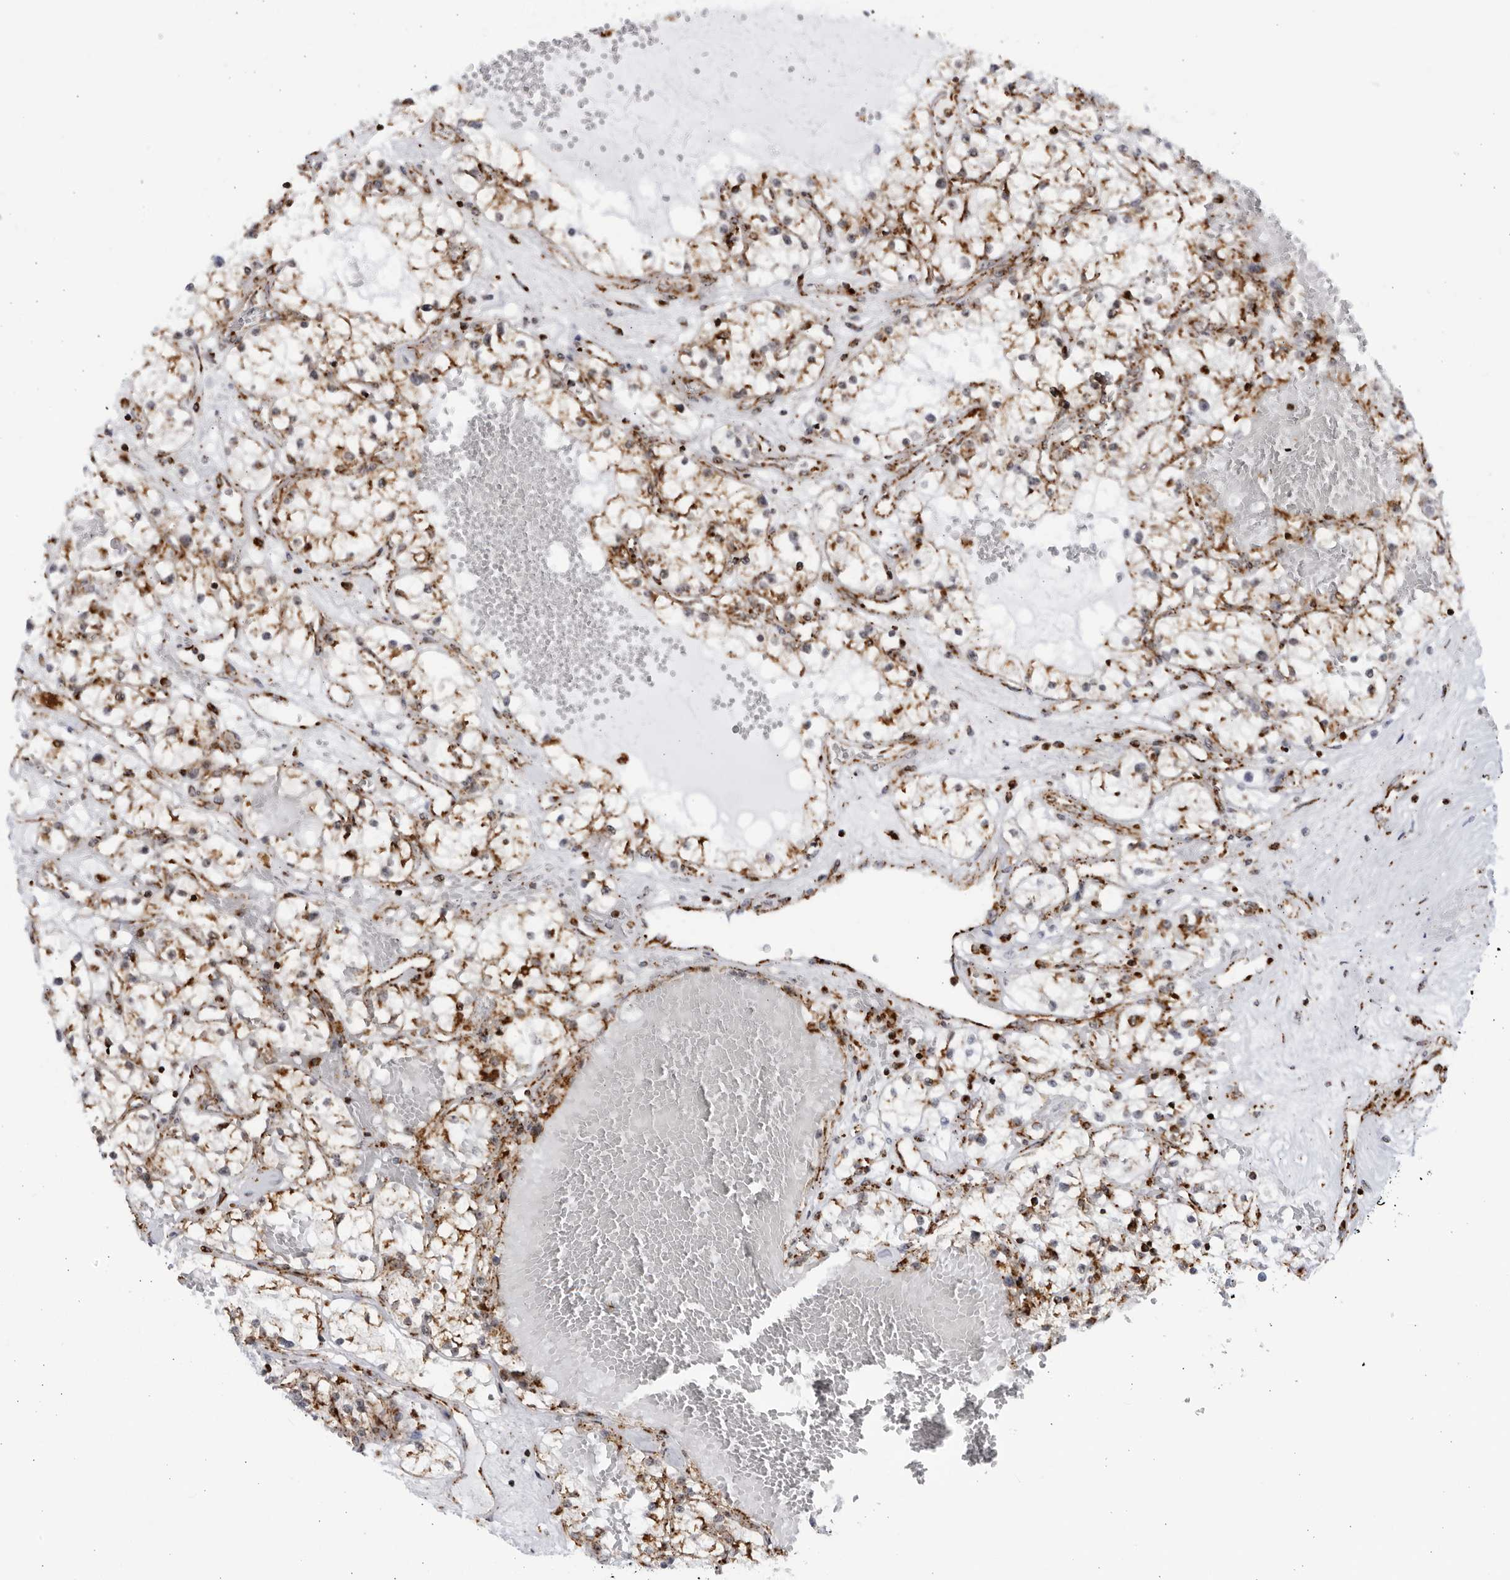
{"staining": {"intensity": "strong", "quantity": "25%-75%", "location": "cytoplasmic/membranous"}, "tissue": "renal cancer", "cell_type": "Tumor cells", "image_type": "cancer", "snomed": [{"axis": "morphology", "description": "Normal tissue, NOS"}, {"axis": "morphology", "description": "Adenocarcinoma, NOS"}, {"axis": "topography", "description": "Kidney"}], "caption": "Strong cytoplasmic/membranous protein positivity is present in about 25%-75% of tumor cells in adenocarcinoma (renal).", "gene": "RBM34", "patient": {"sex": "male", "age": 68}}